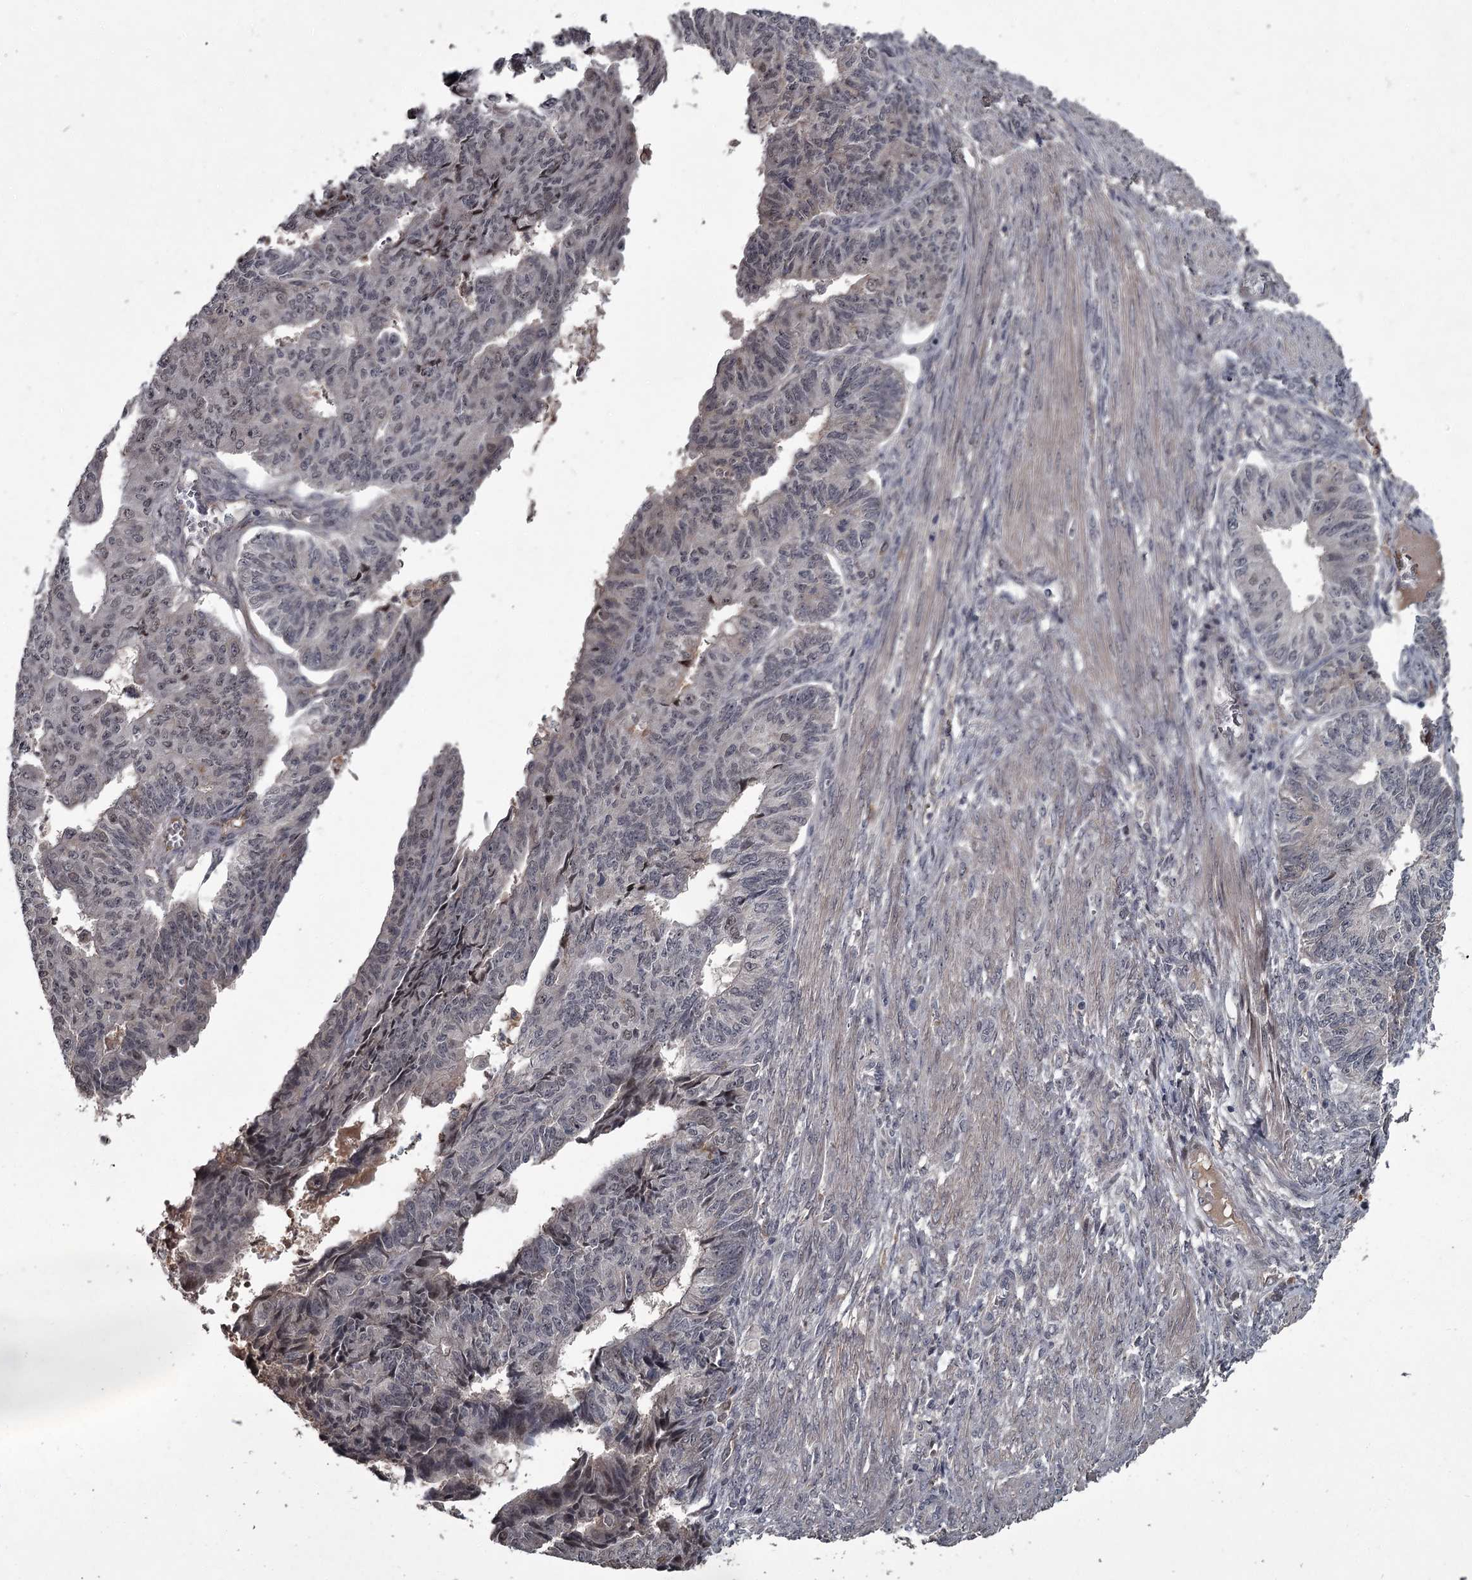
{"staining": {"intensity": "weak", "quantity": "<25%", "location": "nuclear"}, "tissue": "endometrial cancer", "cell_type": "Tumor cells", "image_type": "cancer", "snomed": [{"axis": "morphology", "description": "Adenocarcinoma, NOS"}, {"axis": "topography", "description": "Endometrium"}], "caption": "Tumor cells are negative for brown protein staining in endometrial adenocarcinoma. (Stains: DAB (3,3'-diaminobenzidine) immunohistochemistry with hematoxylin counter stain, Microscopy: brightfield microscopy at high magnification).", "gene": "FLVCR2", "patient": {"sex": "female", "age": 32}}